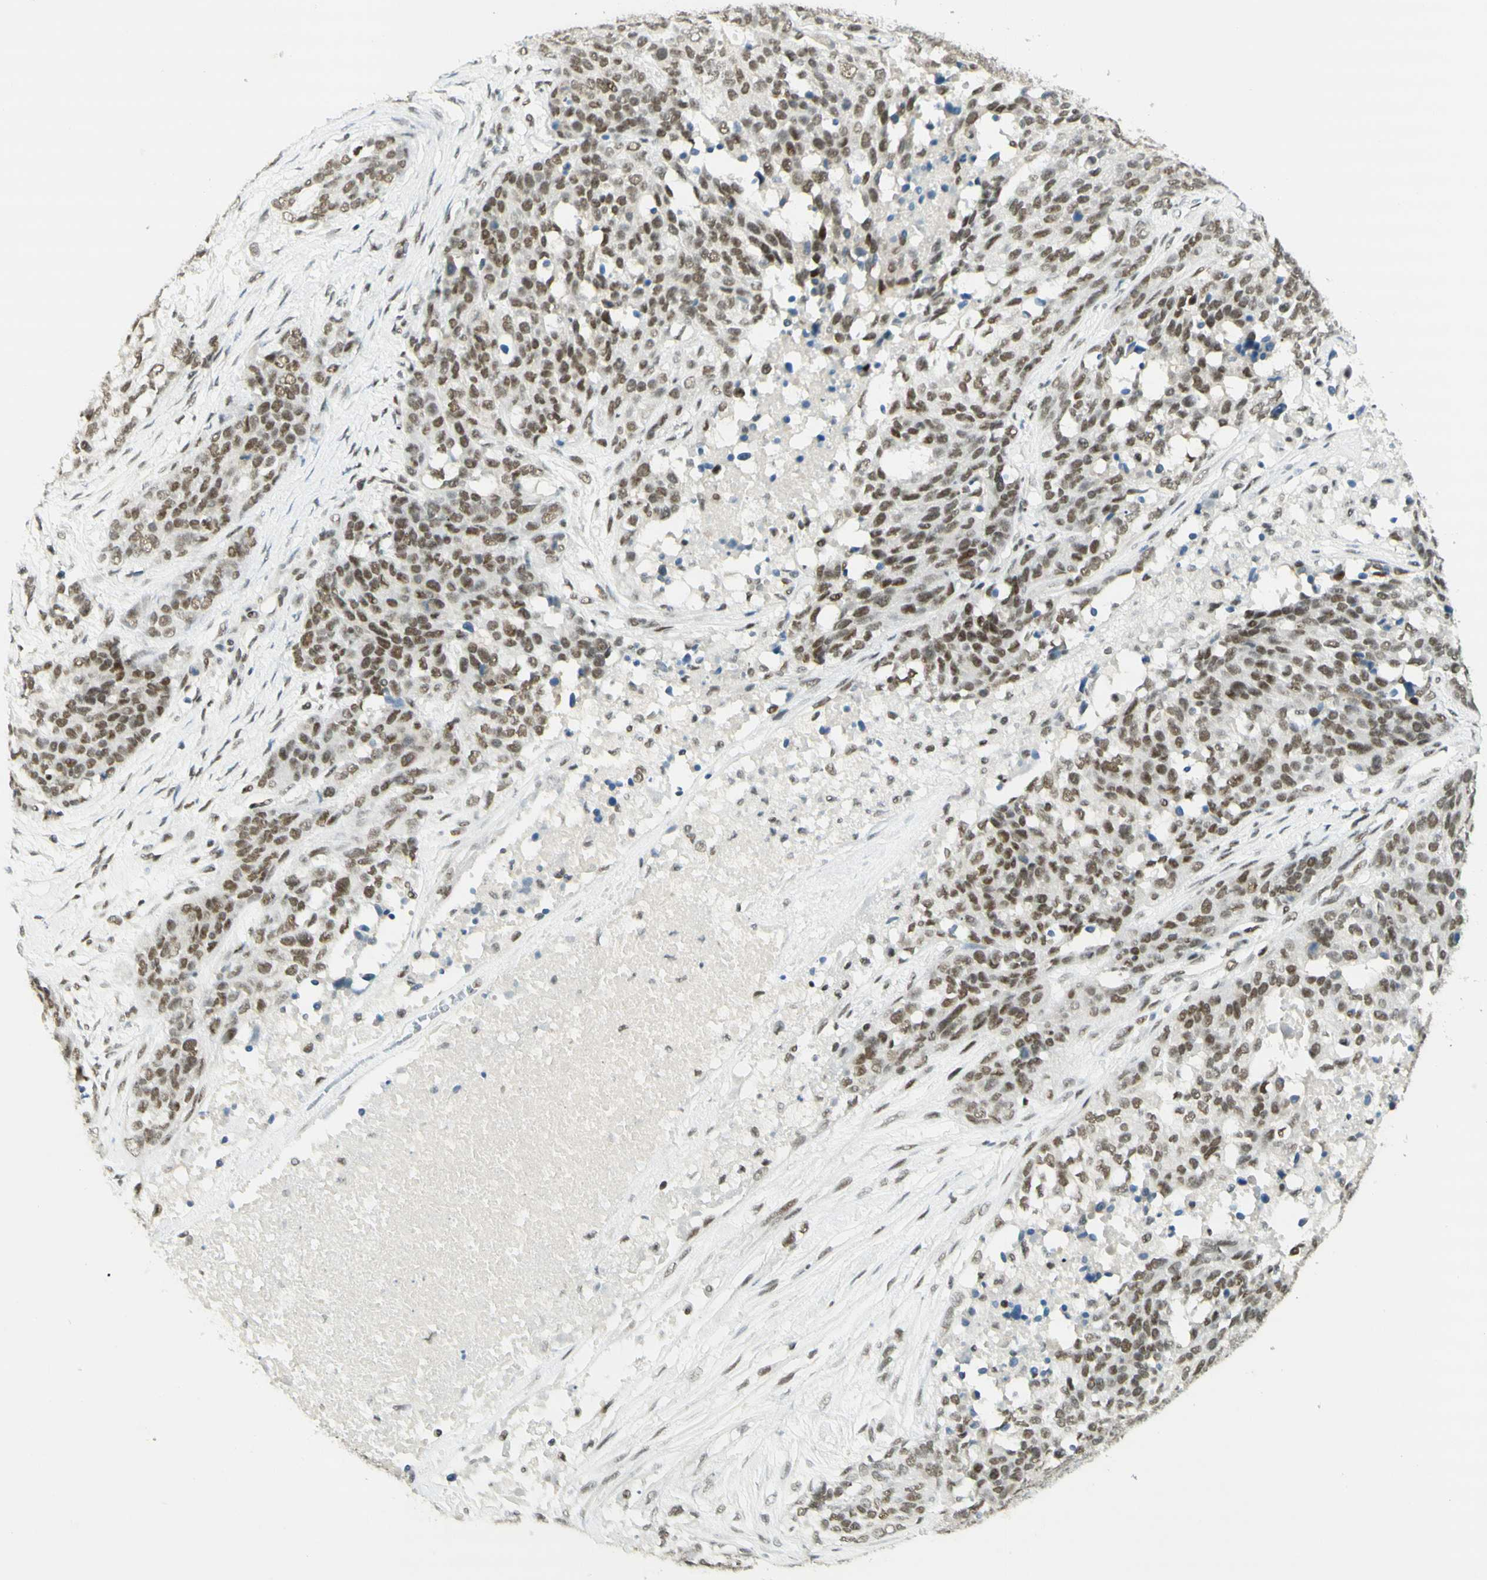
{"staining": {"intensity": "moderate", "quantity": ">75%", "location": "nuclear"}, "tissue": "ovarian cancer", "cell_type": "Tumor cells", "image_type": "cancer", "snomed": [{"axis": "morphology", "description": "Cystadenocarcinoma, serous, NOS"}, {"axis": "topography", "description": "Ovary"}], "caption": "Protein expression by IHC displays moderate nuclear expression in approximately >75% of tumor cells in ovarian serous cystadenocarcinoma. (brown staining indicates protein expression, while blue staining denotes nuclei).", "gene": "PMS2", "patient": {"sex": "female", "age": 44}}